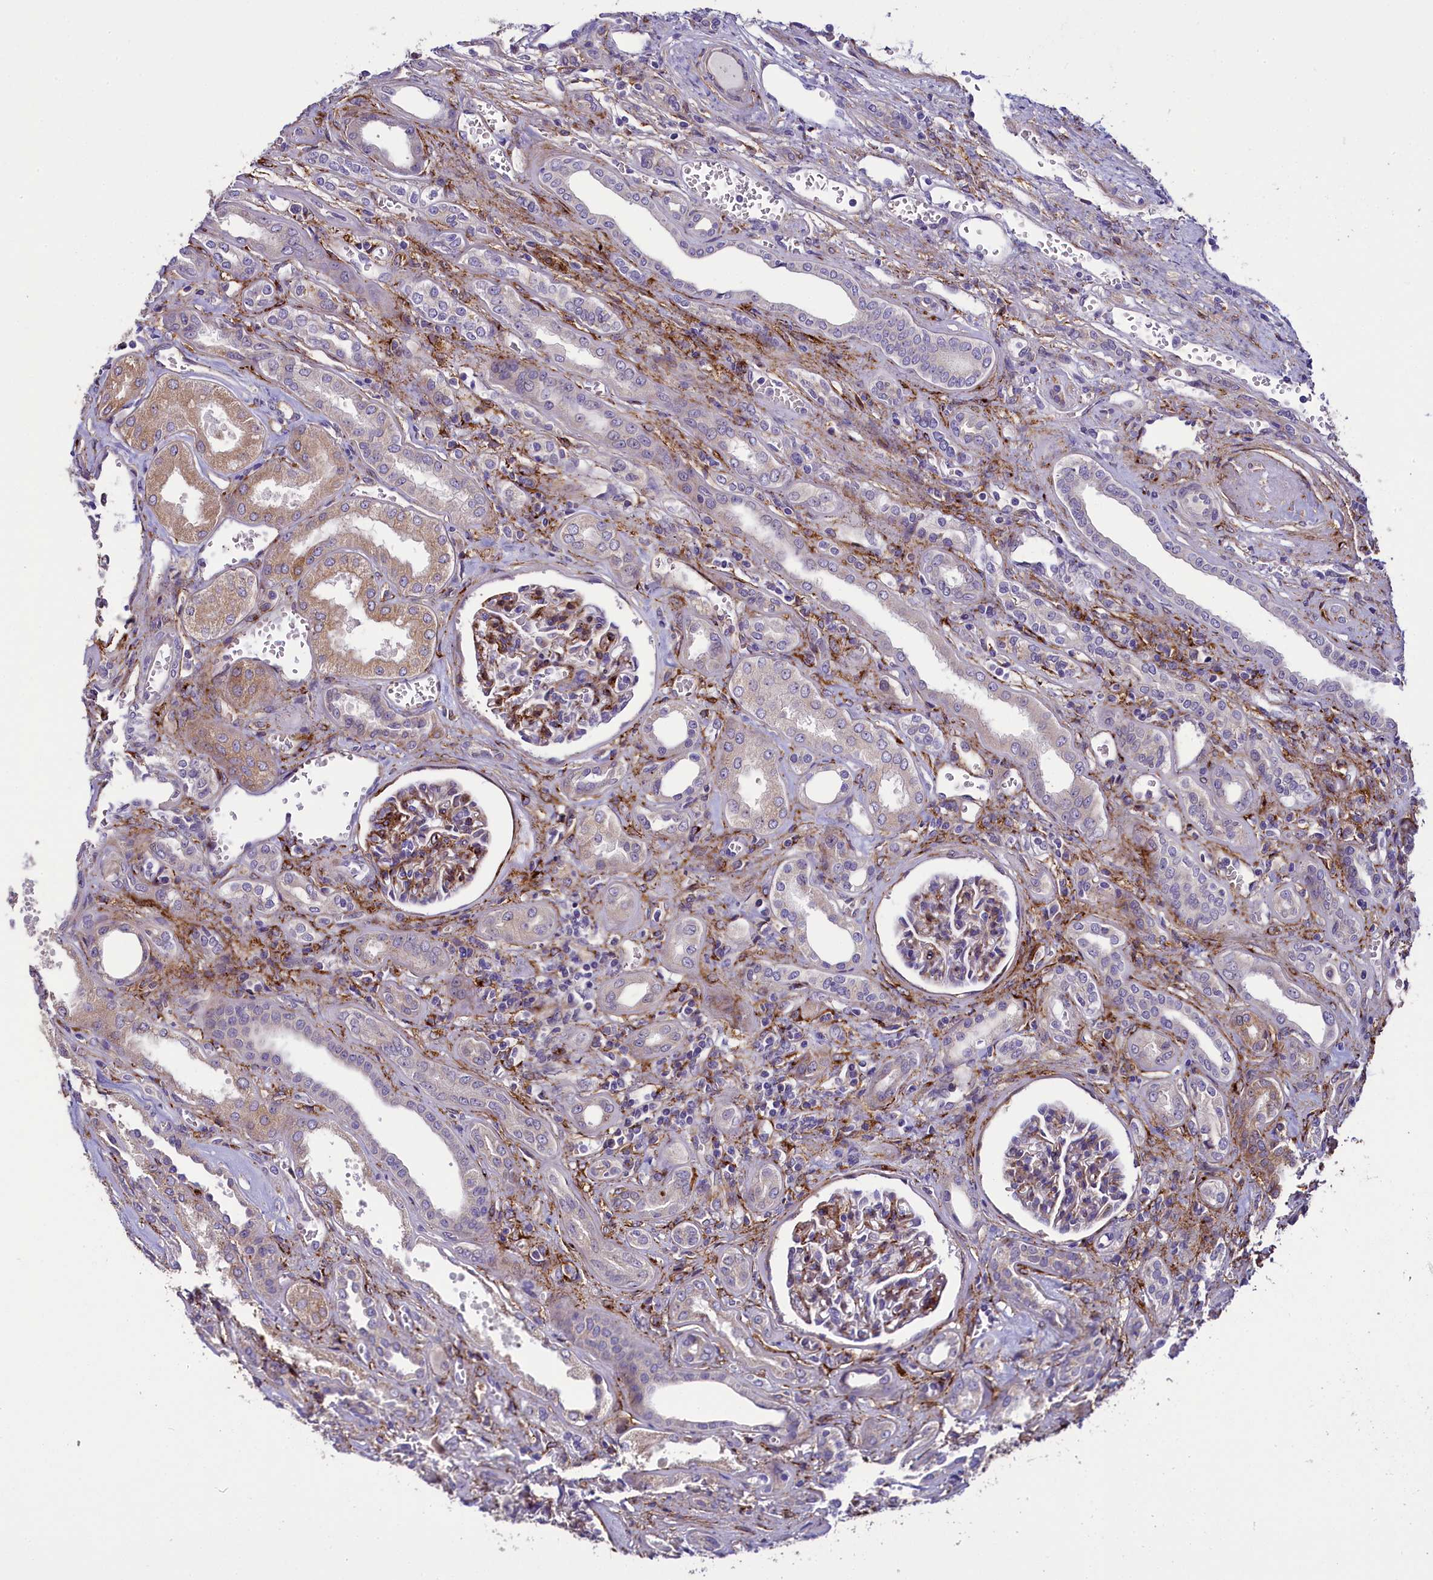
{"staining": {"intensity": "strong", "quantity": "<25%", "location": "cytoplasmic/membranous"}, "tissue": "kidney", "cell_type": "Cells in glomeruli", "image_type": "normal", "snomed": [{"axis": "morphology", "description": "Normal tissue, NOS"}, {"axis": "morphology", "description": "Adenocarcinoma, NOS"}, {"axis": "topography", "description": "Kidney"}], "caption": "Protein staining exhibits strong cytoplasmic/membranous staining in approximately <25% of cells in glomeruli in normal kidney. The staining was performed using DAB (3,3'-diaminobenzidine) to visualize the protein expression in brown, while the nuclei were stained in blue with hematoxylin (Magnification: 20x).", "gene": "MRC2", "patient": {"sex": "female", "age": 68}}